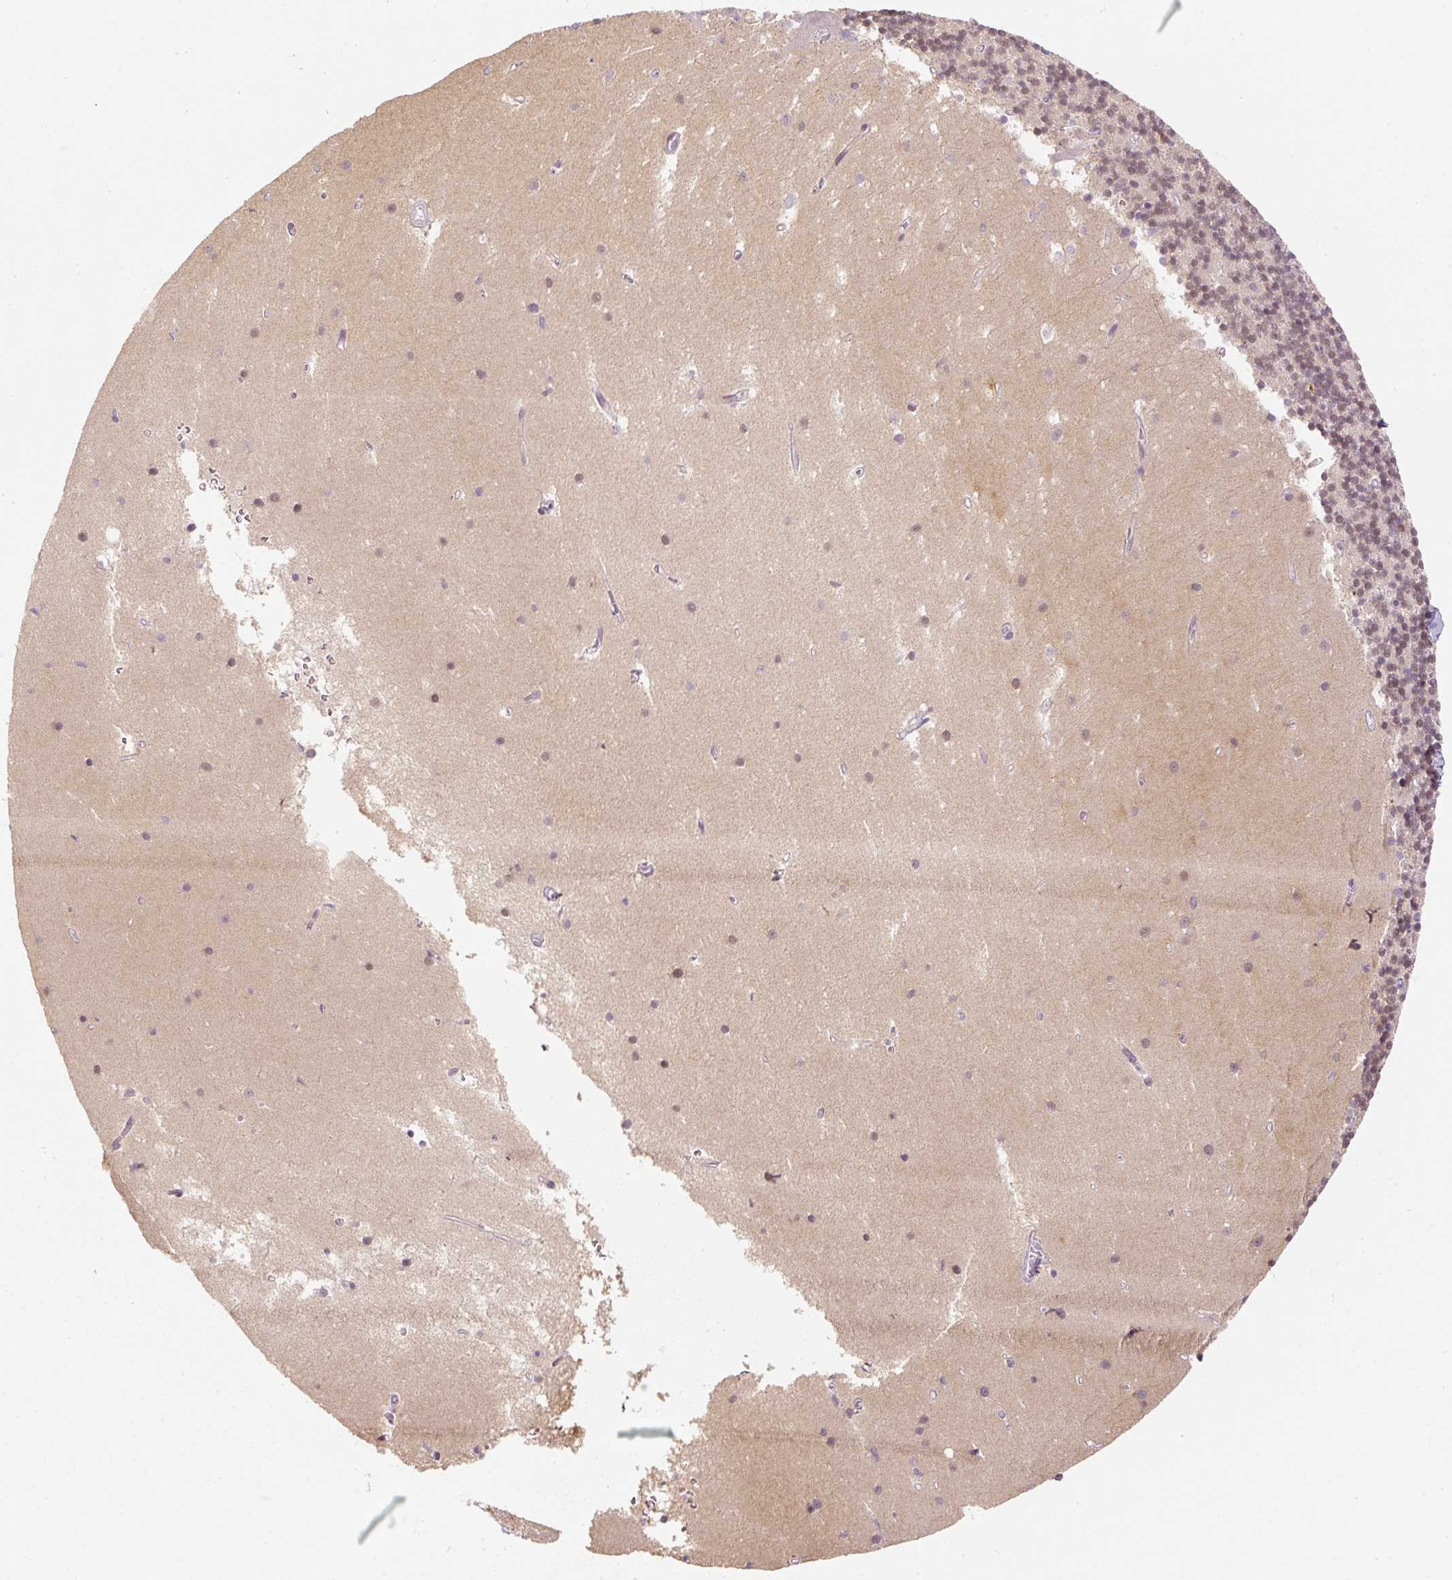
{"staining": {"intensity": "moderate", "quantity": ">75%", "location": "nuclear"}, "tissue": "cerebellum", "cell_type": "Cells in granular layer", "image_type": "normal", "snomed": [{"axis": "morphology", "description": "Normal tissue, NOS"}, {"axis": "topography", "description": "Cerebellum"}], "caption": "Approximately >75% of cells in granular layer in normal human cerebellum demonstrate moderate nuclear protein staining as visualized by brown immunohistochemical staining.", "gene": "U2AF2", "patient": {"sex": "male", "age": 54}}